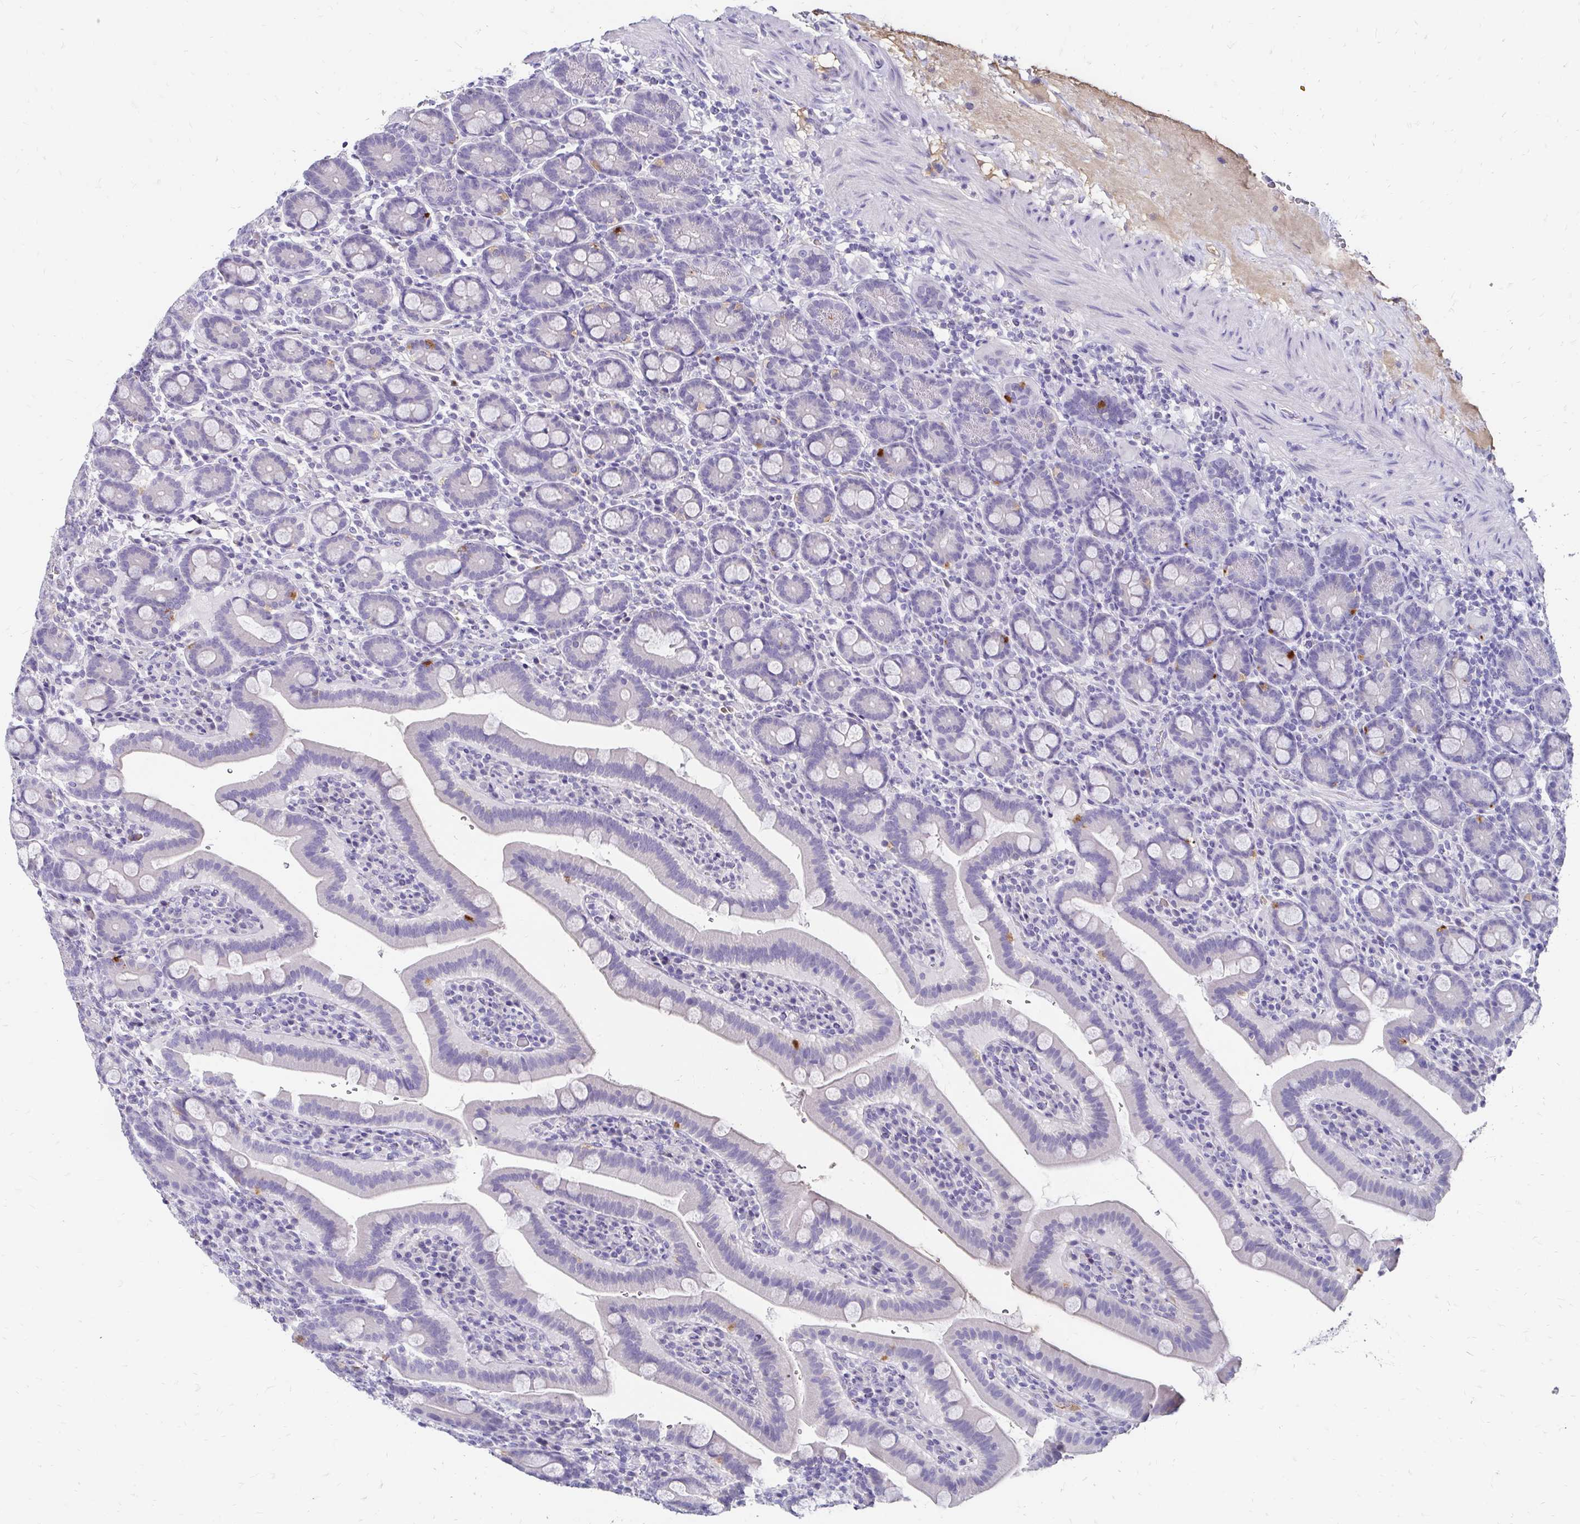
{"staining": {"intensity": "strong", "quantity": "<25%", "location": "cytoplasmic/membranous"}, "tissue": "small intestine", "cell_type": "Glandular cells", "image_type": "normal", "snomed": [{"axis": "morphology", "description": "Normal tissue, NOS"}, {"axis": "topography", "description": "Small intestine"}], "caption": "Glandular cells demonstrate strong cytoplasmic/membranous positivity in about <25% of cells in unremarkable small intestine.", "gene": "SCG3", "patient": {"sex": "male", "age": 26}}